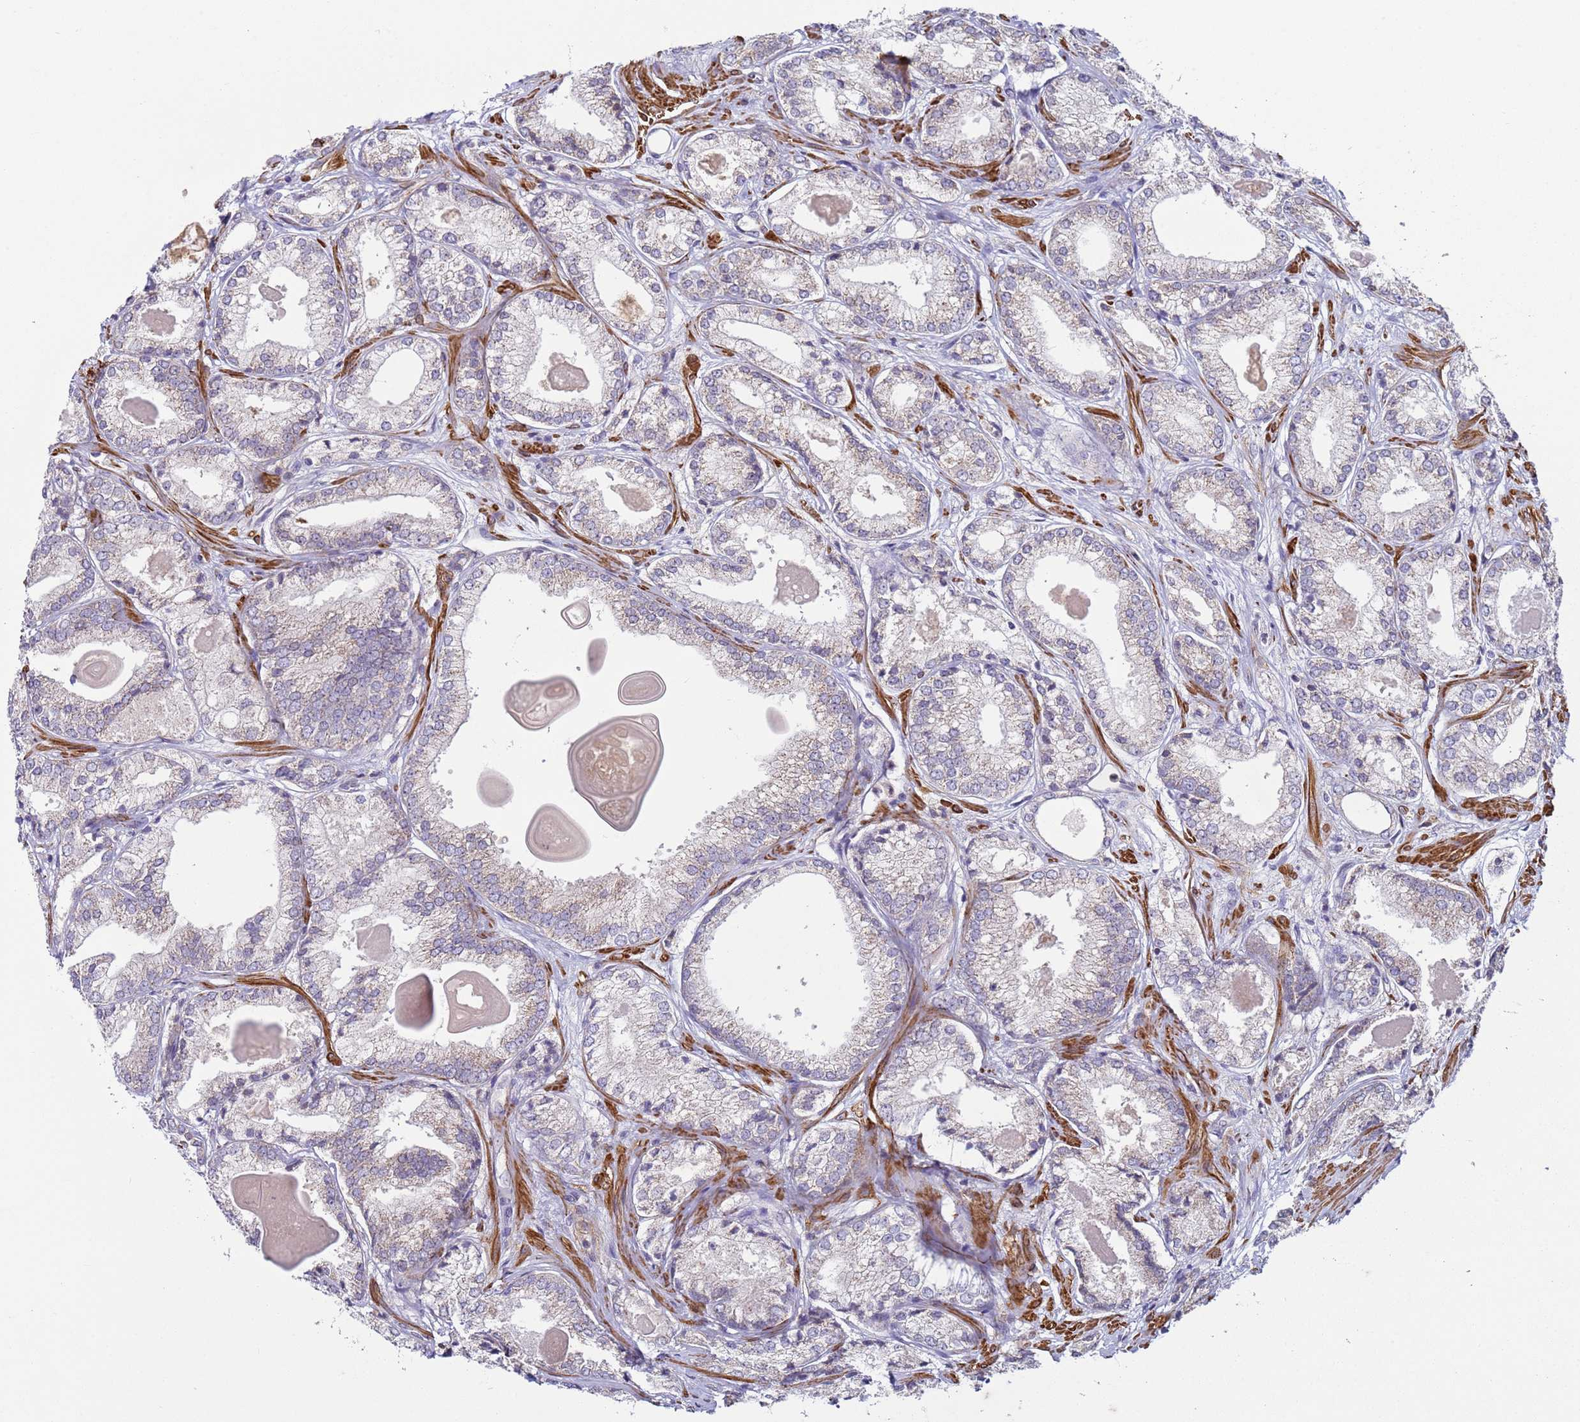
{"staining": {"intensity": "weak", "quantity": "<25%", "location": "cytoplasmic/membranous"}, "tissue": "prostate cancer", "cell_type": "Tumor cells", "image_type": "cancer", "snomed": [{"axis": "morphology", "description": "Adenocarcinoma, Low grade"}, {"axis": "topography", "description": "Prostate"}], "caption": "Prostate cancer was stained to show a protein in brown. There is no significant staining in tumor cells. Brightfield microscopy of IHC stained with DAB (brown) and hematoxylin (blue), captured at high magnification.", "gene": "SNAPC4", "patient": {"sex": "male", "age": 68}}